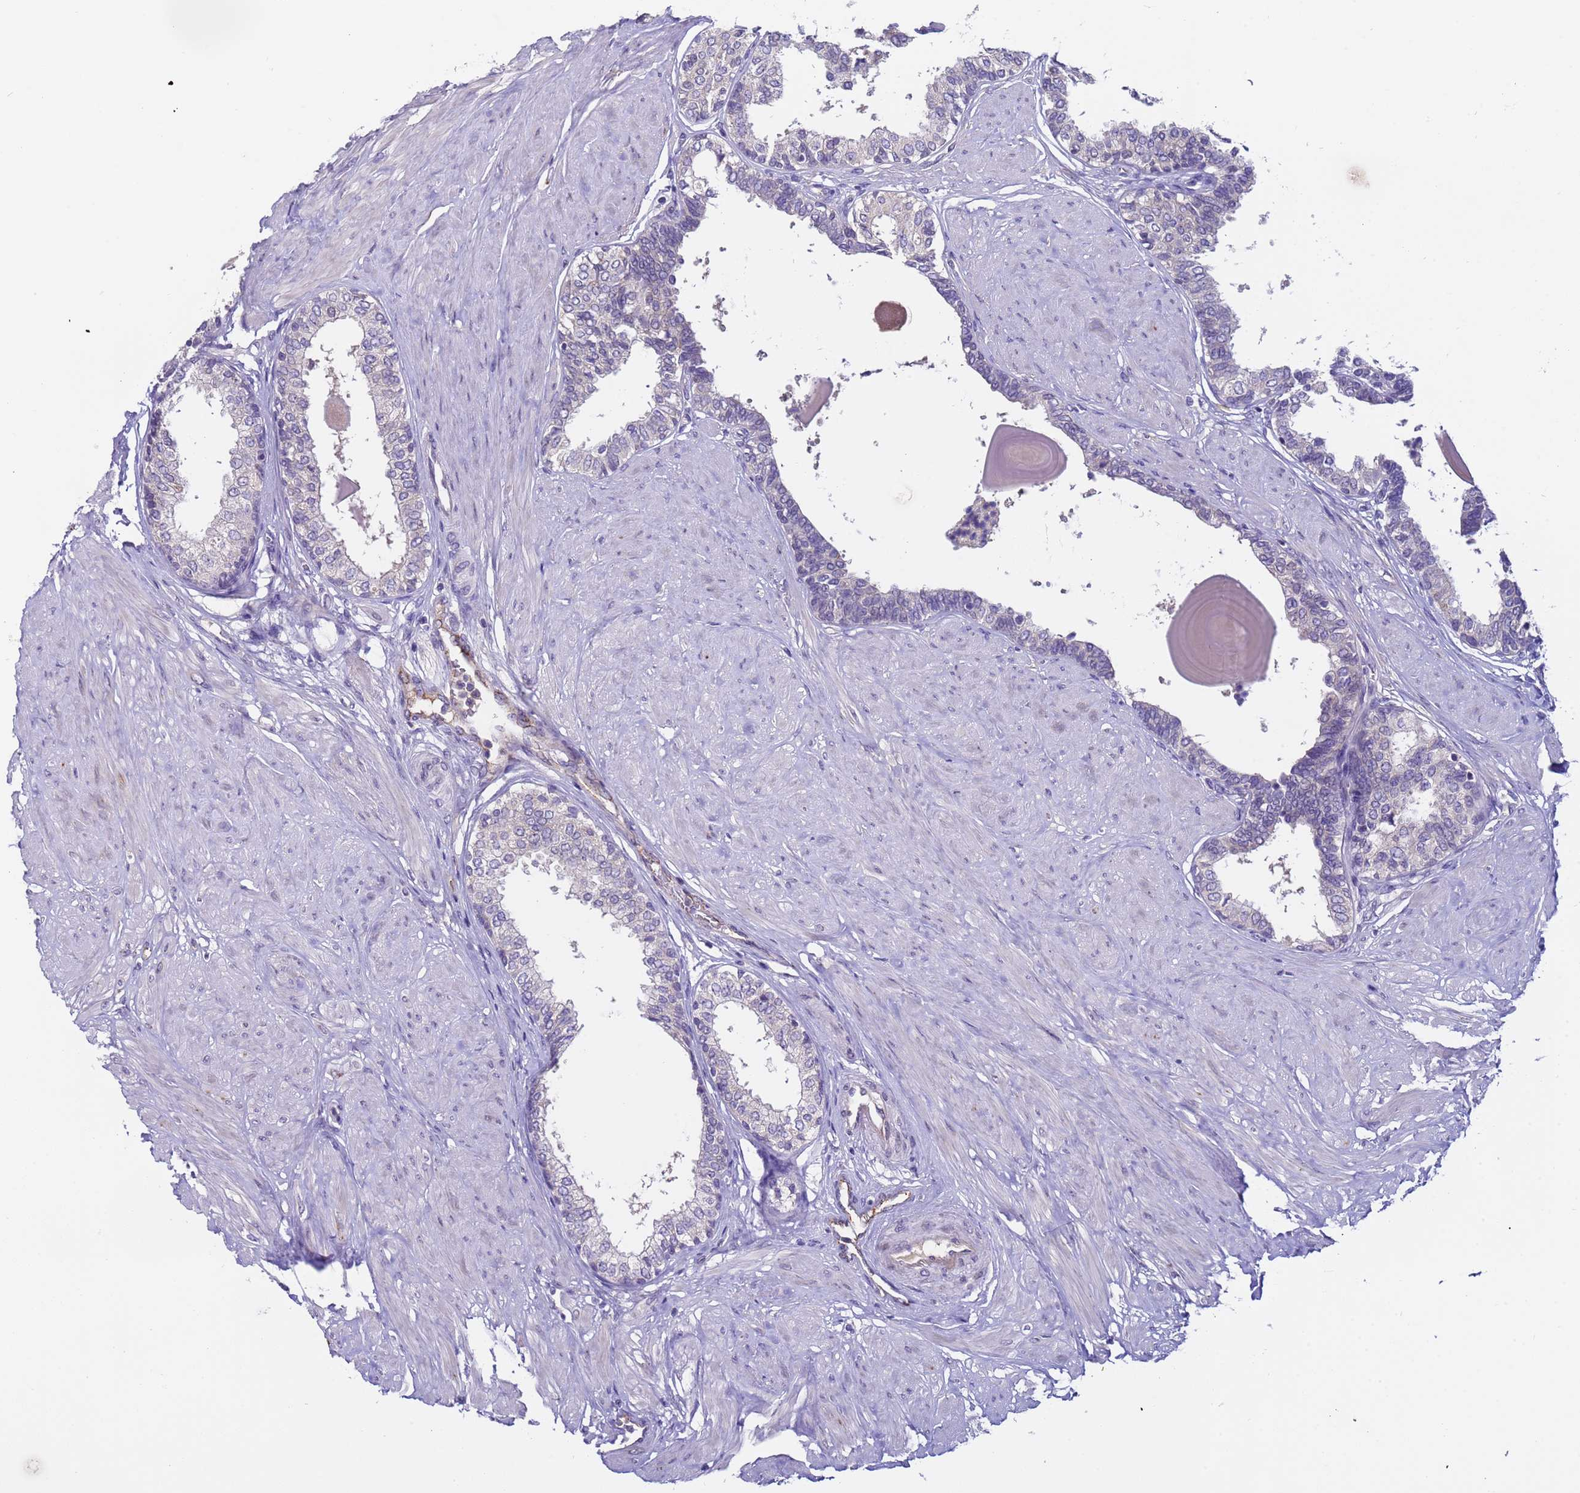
{"staining": {"intensity": "moderate", "quantity": "<25%", "location": "cytoplasmic/membranous"}, "tissue": "prostate", "cell_type": "Glandular cells", "image_type": "normal", "snomed": [{"axis": "morphology", "description": "Normal tissue, NOS"}, {"axis": "topography", "description": "Prostate"}], "caption": "This photomicrograph exhibits immunohistochemistry staining of normal human prostate, with low moderate cytoplasmic/membranous positivity in about <25% of glandular cells.", "gene": "ZNF248", "patient": {"sex": "male", "age": 48}}